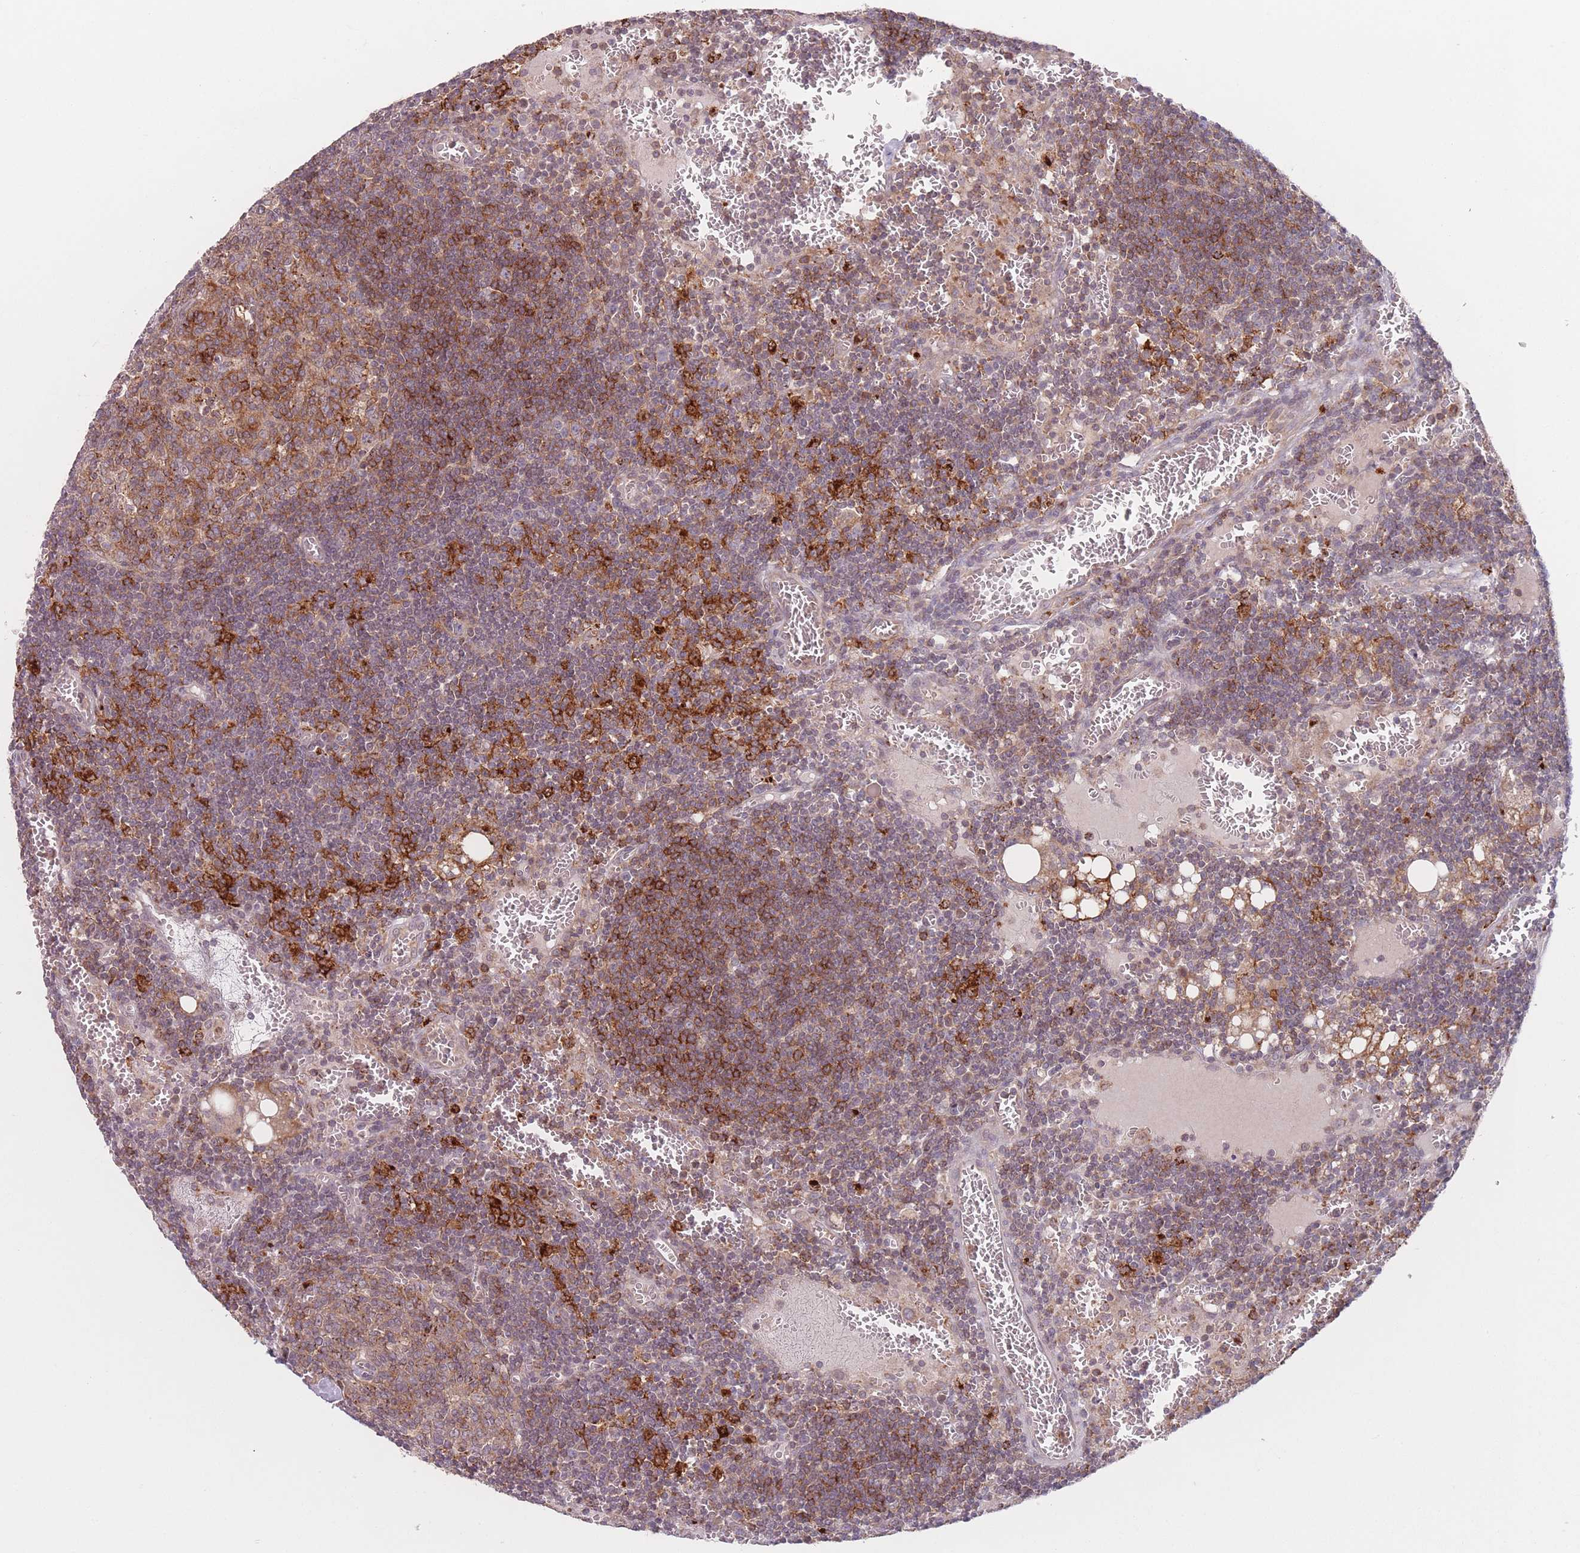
{"staining": {"intensity": "moderate", "quantity": ">75%", "location": "cytoplasmic/membranous"}, "tissue": "lymph node", "cell_type": "Germinal center cells", "image_type": "normal", "snomed": [{"axis": "morphology", "description": "Normal tissue, NOS"}, {"axis": "topography", "description": "Lymph node"}], "caption": "Immunohistochemical staining of unremarkable lymph node exhibits >75% levels of moderate cytoplasmic/membranous protein expression in about >75% of germinal center cells. The protein is stained brown, and the nuclei are stained in blue (DAB IHC with brightfield microscopy, high magnification).", "gene": "PPM1A", "patient": {"sex": "female", "age": 73}}